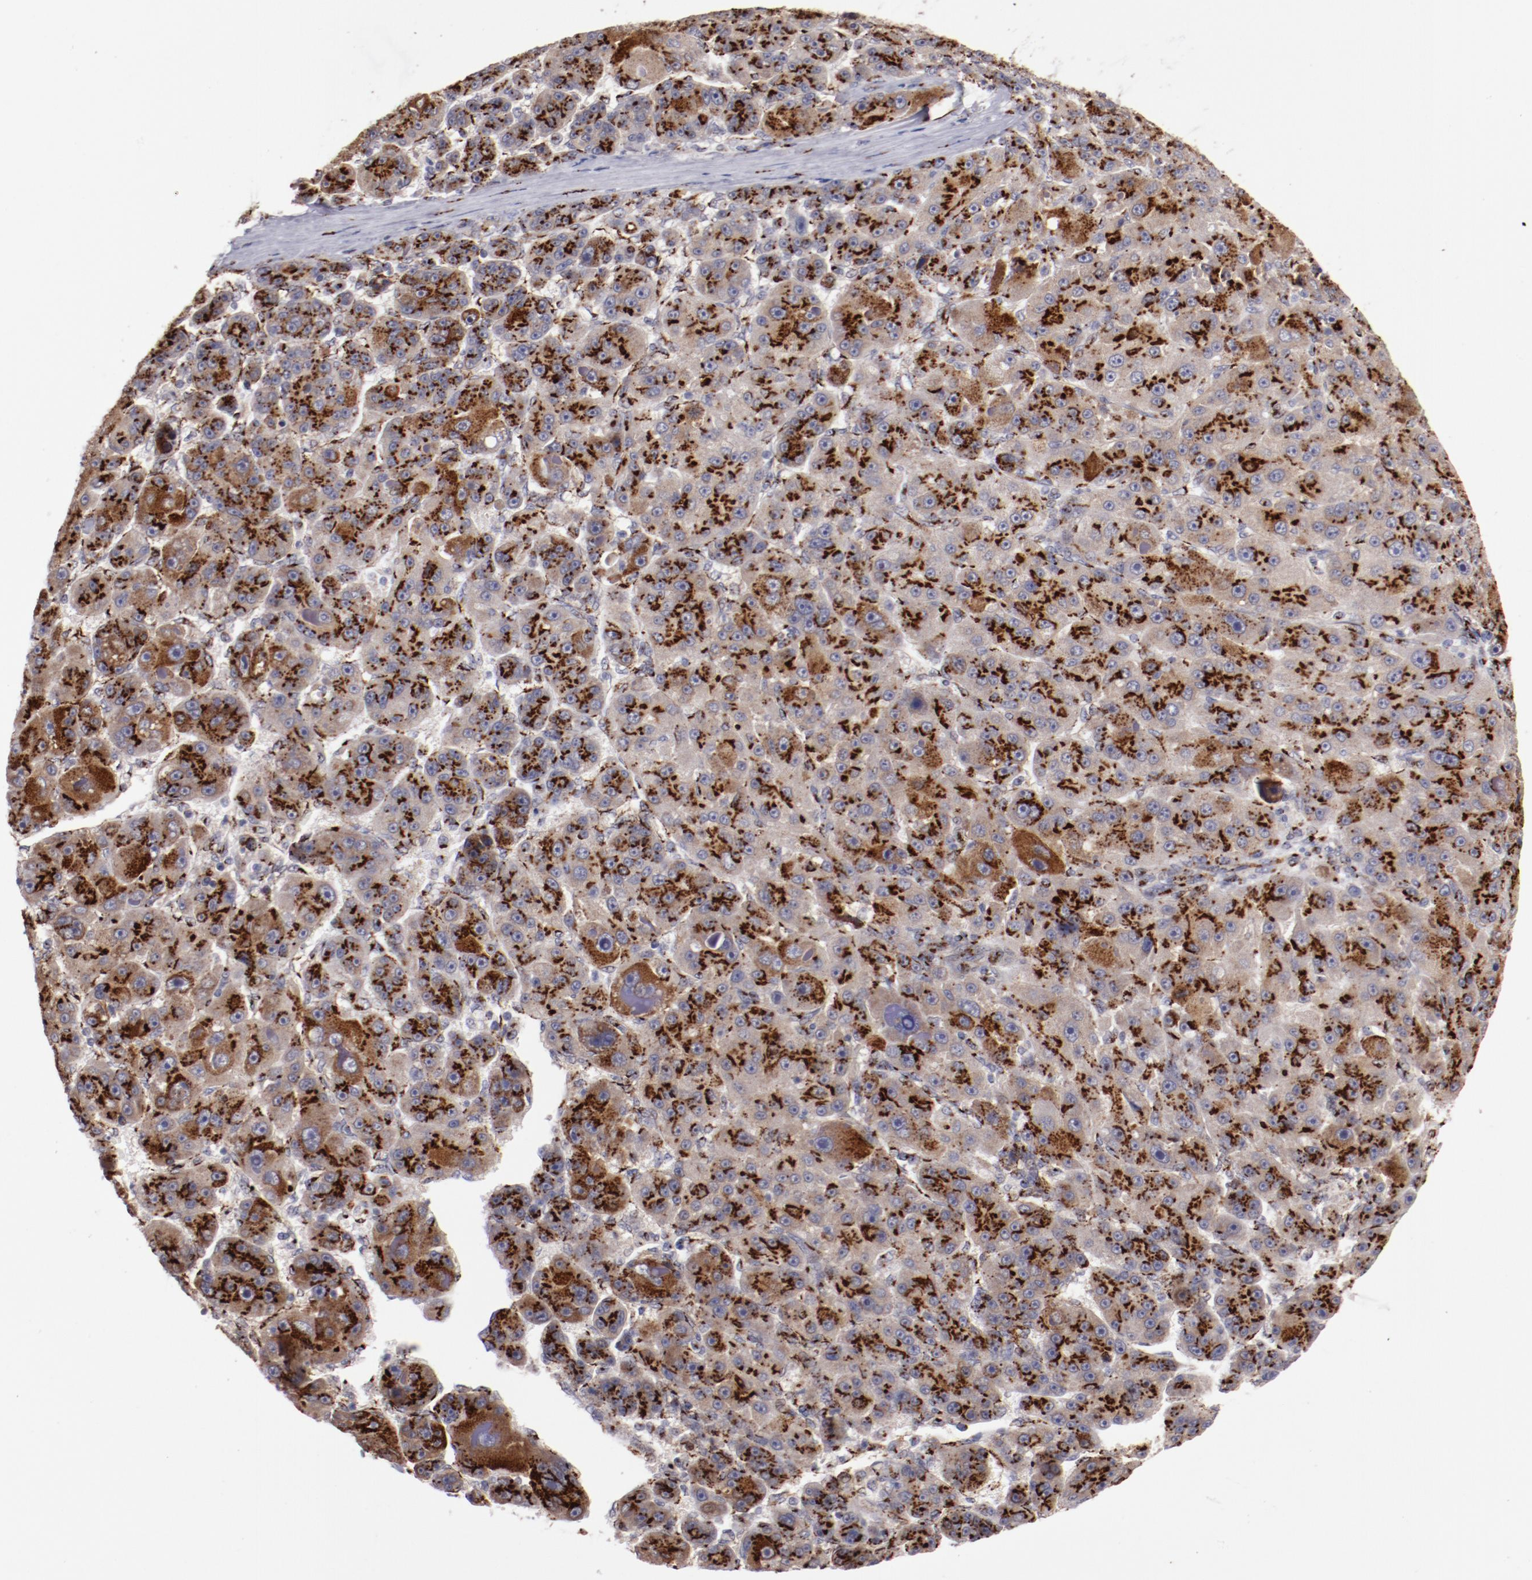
{"staining": {"intensity": "strong", "quantity": ">75%", "location": "cytoplasmic/membranous"}, "tissue": "liver cancer", "cell_type": "Tumor cells", "image_type": "cancer", "snomed": [{"axis": "morphology", "description": "Carcinoma, Hepatocellular, NOS"}, {"axis": "topography", "description": "Liver"}], "caption": "Liver cancer stained with immunohistochemistry (IHC) shows strong cytoplasmic/membranous staining in approximately >75% of tumor cells. Using DAB (brown) and hematoxylin (blue) stains, captured at high magnification using brightfield microscopy.", "gene": "GOLIM4", "patient": {"sex": "male", "age": 76}}